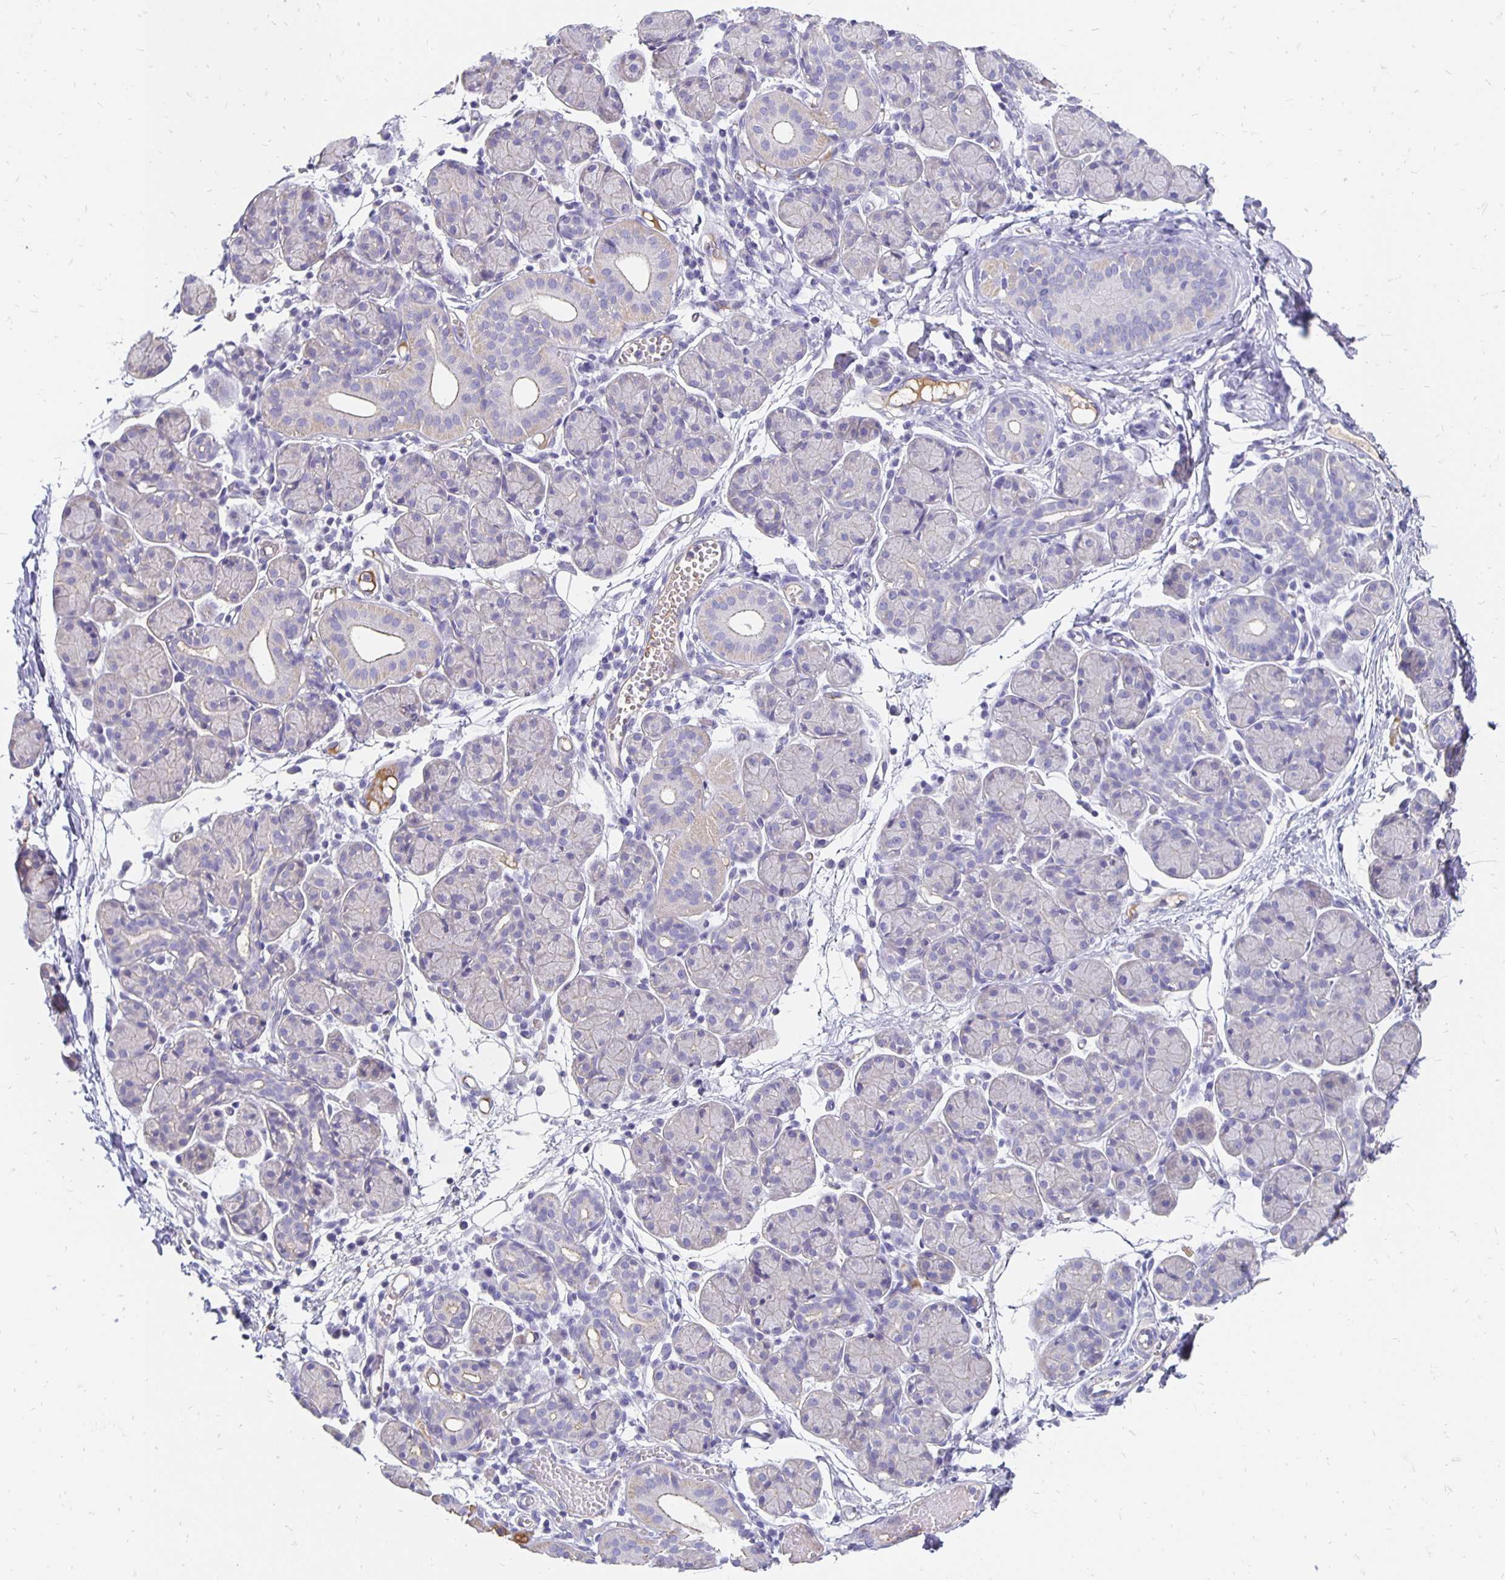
{"staining": {"intensity": "negative", "quantity": "none", "location": "none"}, "tissue": "salivary gland", "cell_type": "Glandular cells", "image_type": "normal", "snomed": [{"axis": "morphology", "description": "Normal tissue, NOS"}, {"axis": "morphology", "description": "Inflammation, NOS"}, {"axis": "topography", "description": "Lymph node"}, {"axis": "topography", "description": "Salivary gland"}], "caption": "IHC micrograph of benign salivary gland stained for a protein (brown), which shows no staining in glandular cells. Brightfield microscopy of immunohistochemistry (IHC) stained with DAB (3,3'-diaminobenzidine) (brown) and hematoxylin (blue), captured at high magnification.", "gene": "APOB", "patient": {"sex": "male", "age": 3}}